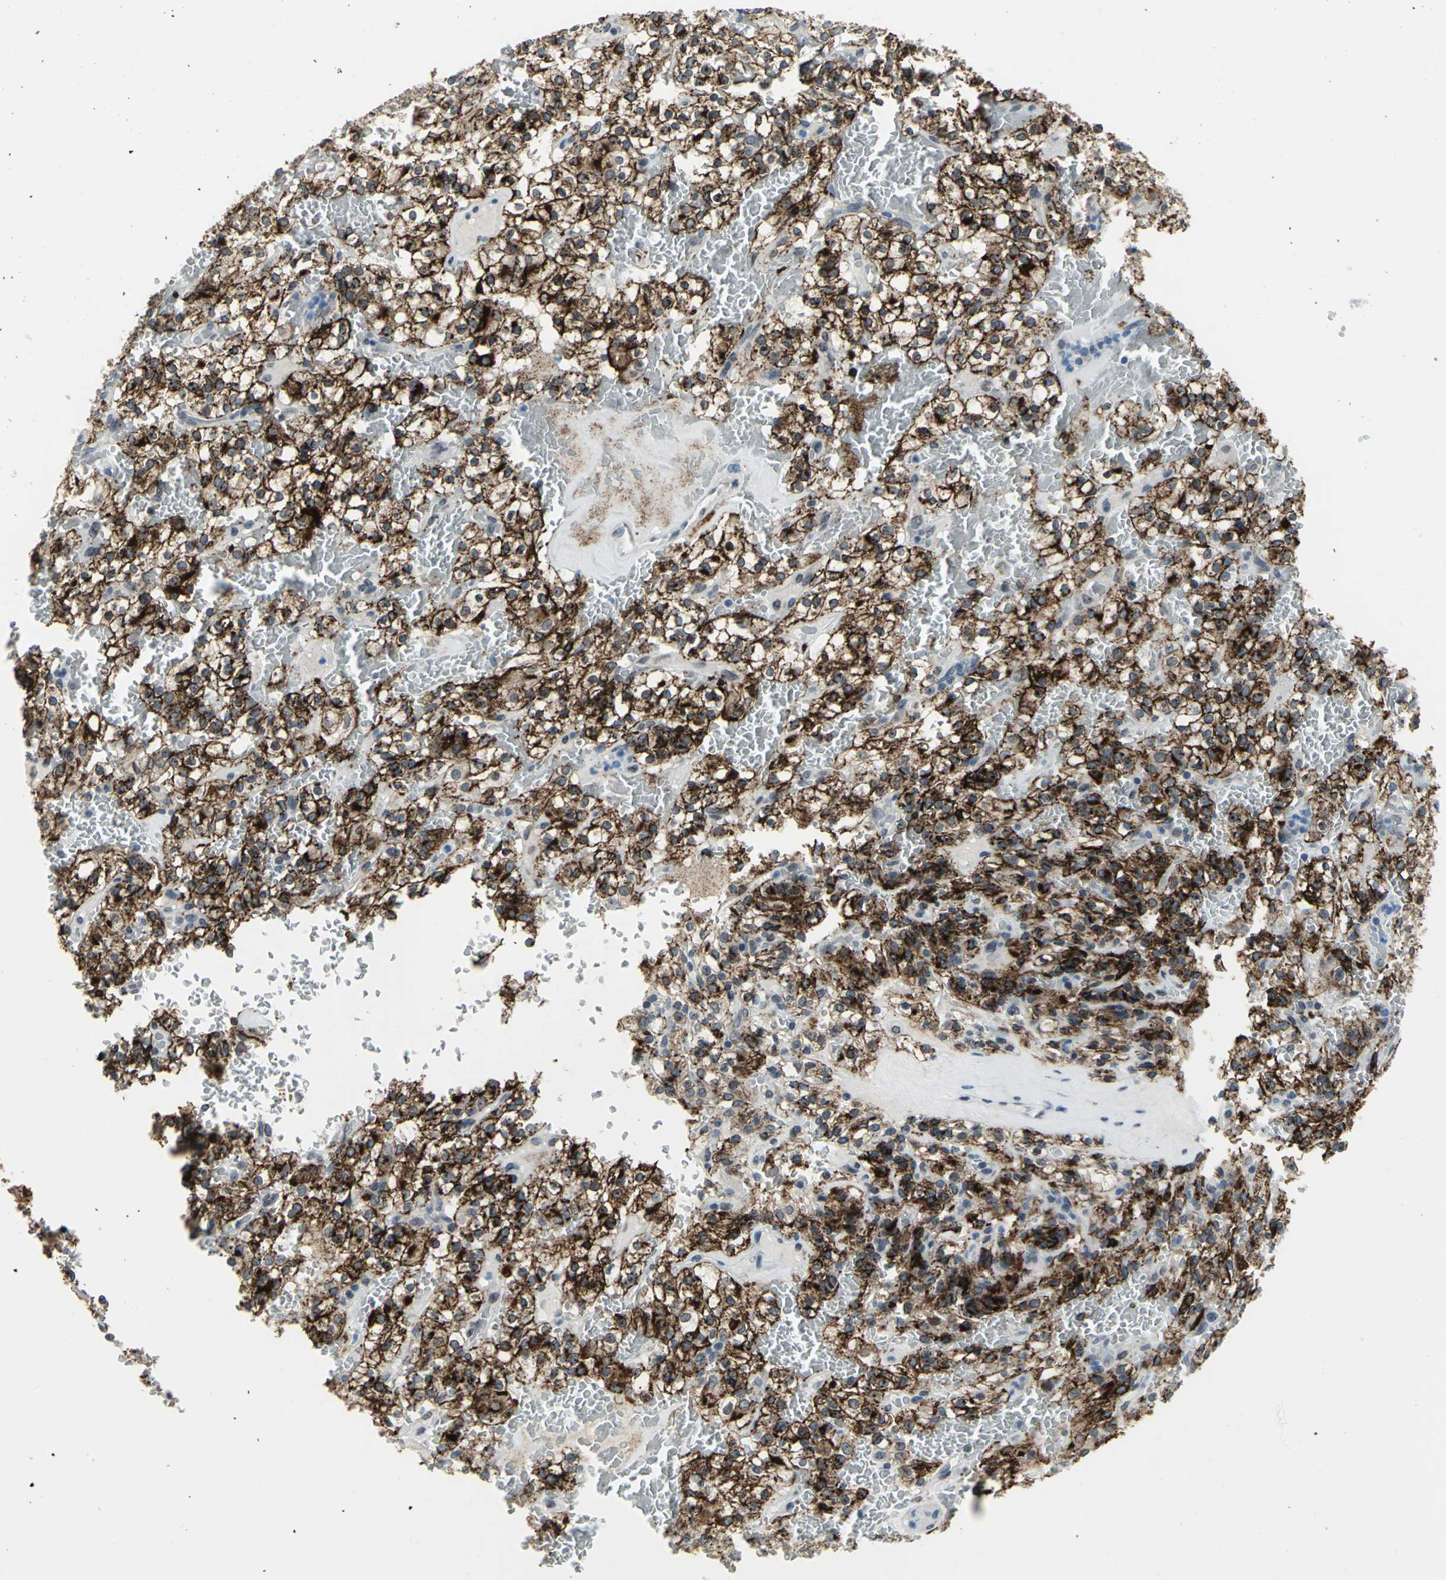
{"staining": {"intensity": "strong", "quantity": ">75%", "location": "cytoplasmic/membranous"}, "tissue": "renal cancer", "cell_type": "Tumor cells", "image_type": "cancer", "snomed": [{"axis": "morphology", "description": "Normal tissue, NOS"}, {"axis": "morphology", "description": "Adenocarcinoma, NOS"}, {"axis": "topography", "description": "Kidney"}], "caption": "Protein analysis of renal adenocarcinoma tissue exhibits strong cytoplasmic/membranous positivity in about >75% of tumor cells.", "gene": "SNUPN", "patient": {"sex": "female", "age": 72}}